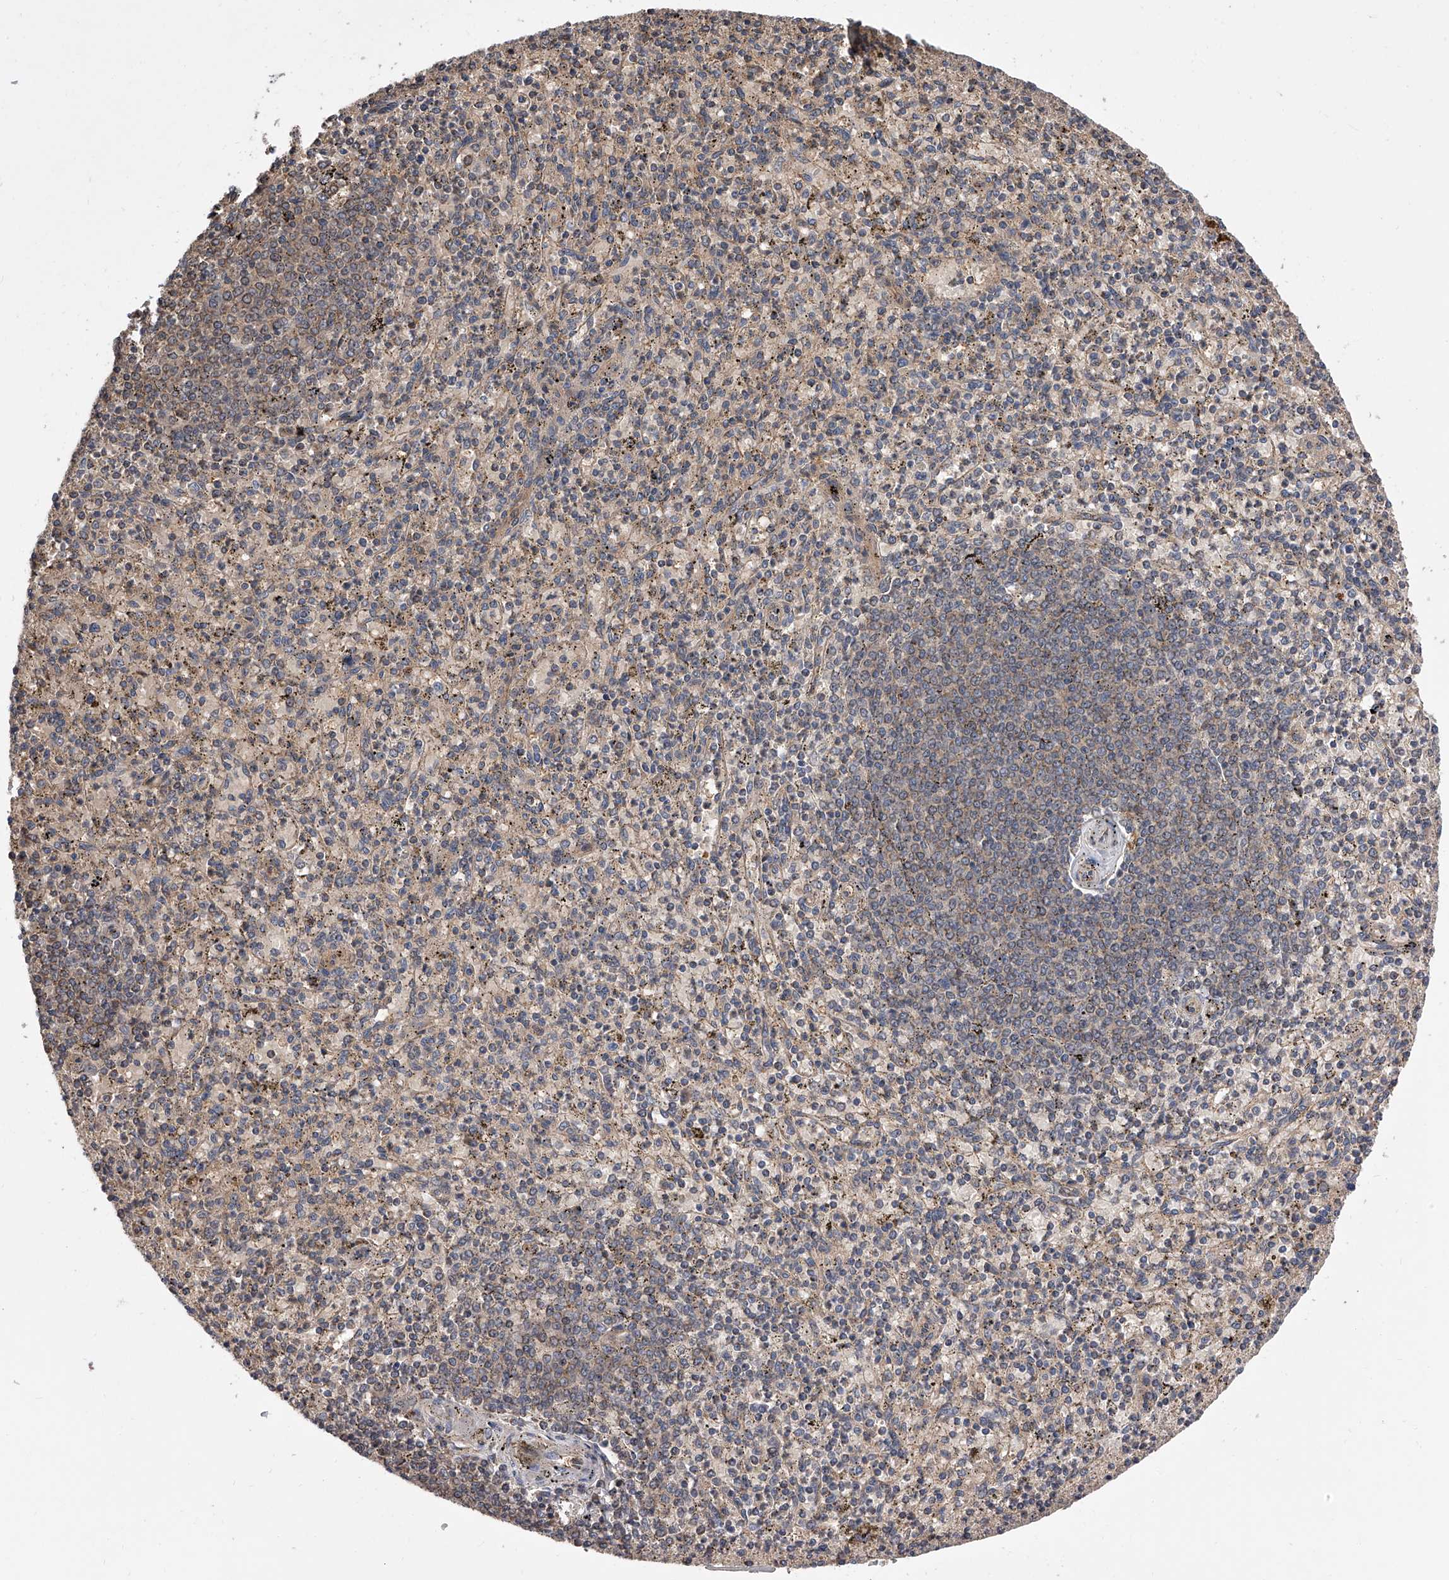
{"staining": {"intensity": "weak", "quantity": "<25%", "location": "cytoplasmic/membranous"}, "tissue": "spleen", "cell_type": "Cells in red pulp", "image_type": "normal", "snomed": [{"axis": "morphology", "description": "Normal tissue, NOS"}, {"axis": "topography", "description": "Spleen"}], "caption": "IHC micrograph of normal spleen: human spleen stained with DAB (3,3'-diaminobenzidine) reveals no significant protein positivity in cells in red pulp.", "gene": "GMDS", "patient": {"sex": "male", "age": 72}}